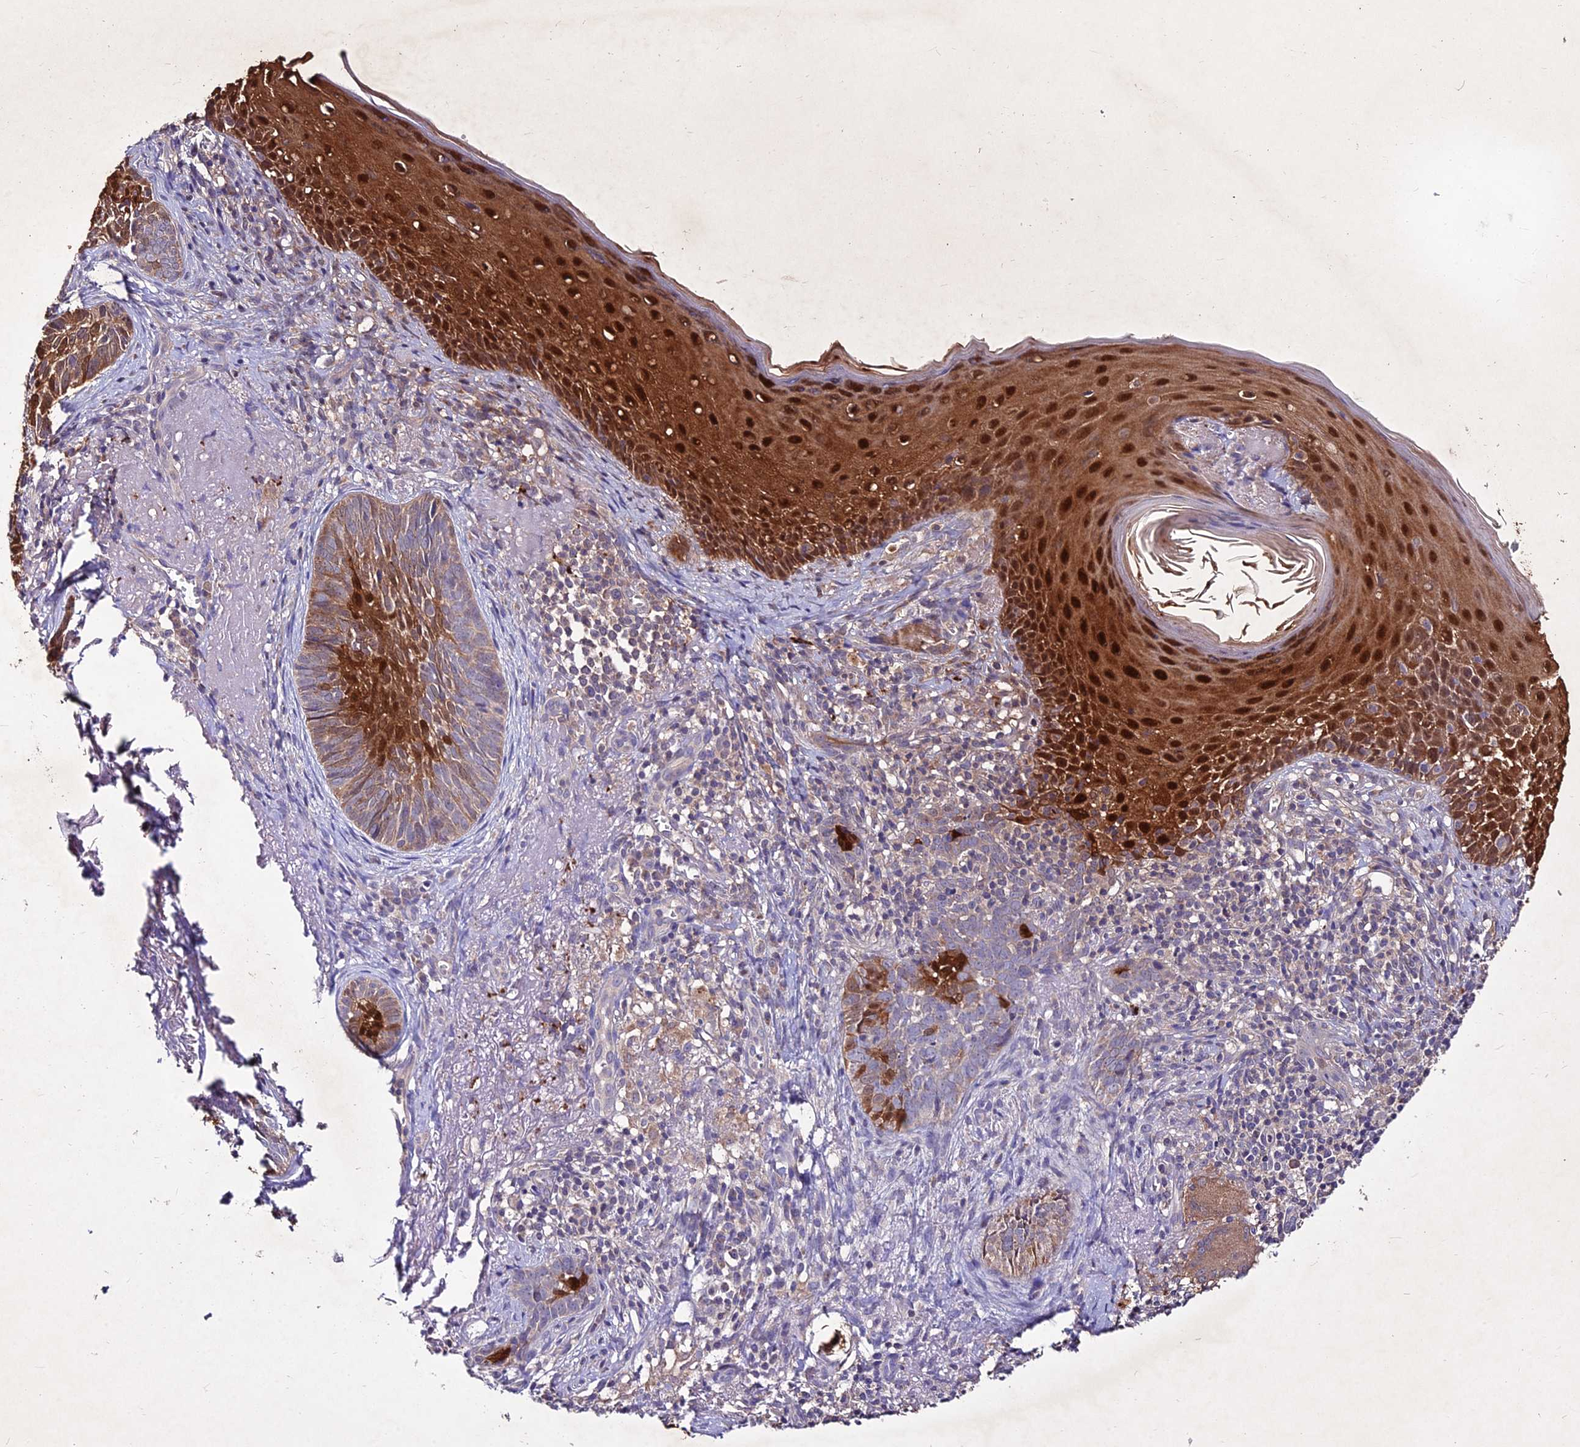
{"staining": {"intensity": "strong", "quantity": "<25%", "location": "cytoplasmic/membranous,nuclear"}, "tissue": "skin cancer", "cell_type": "Tumor cells", "image_type": "cancer", "snomed": [{"axis": "morphology", "description": "Basal cell carcinoma"}, {"axis": "topography", "description": "Skin"}], "caption": "The histopathology image displays a brown stain indicating the presence of a protein in the cytoplasmic/membranous and nuclear of tumor cells in skin basal cell carcinoma. The protein is shown in brown color, while the nuclei are stained blue.", "gene": "LGALS7", "patient": {"sex": "female", "age": 76}}